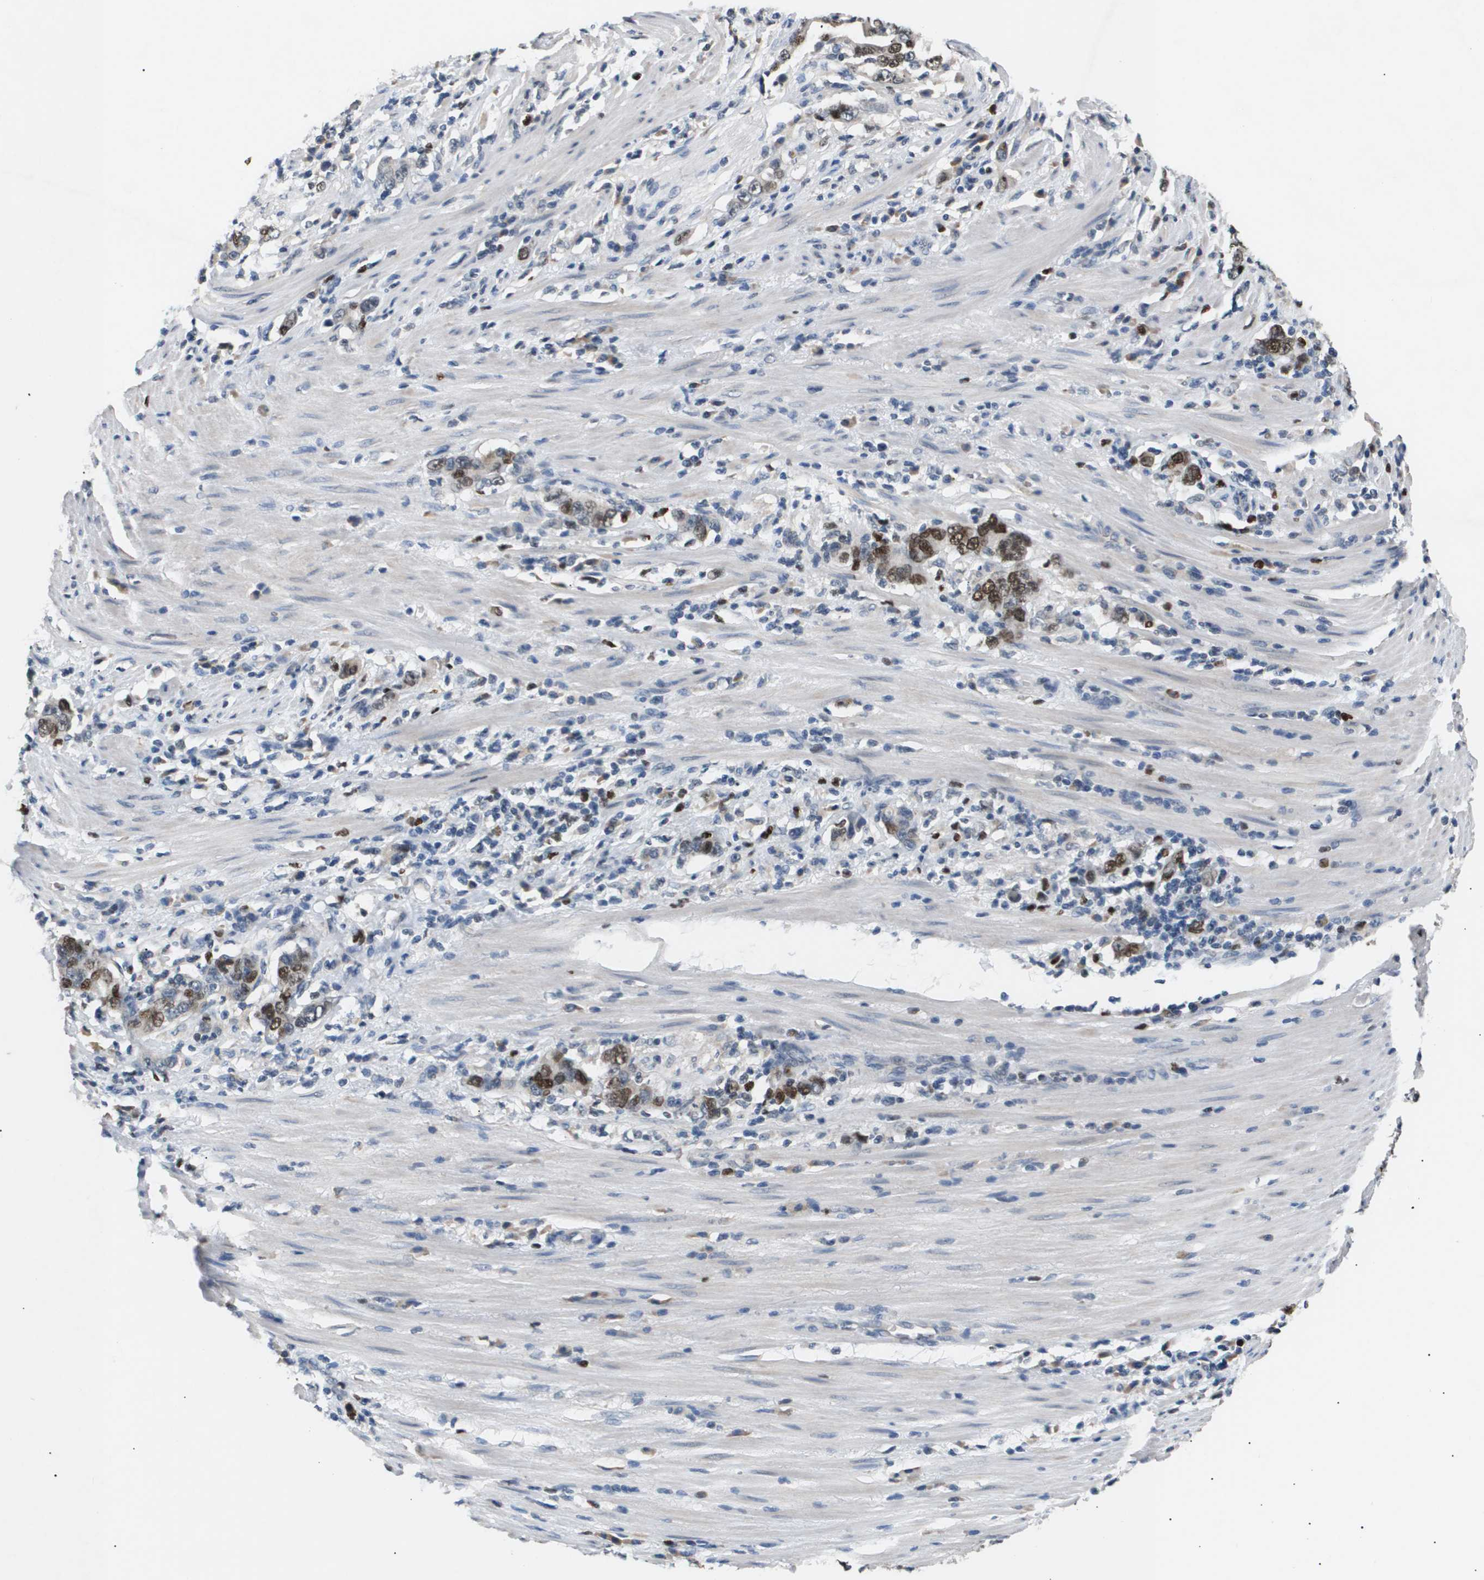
{"staining": {"intensity": "moderate", "quantity": "25%-75%", "location": "nuclear"}, "tissue": "stomach cancer", "cell_type": "Tumor cells", "image_type": "cancer", "snomed": [{"axis": "morphology", "description": "Adenocarcinoma, NOS"}, {"axis": "topography", "description": "Stomach, lower"}], "caption": "A brown stain shows moderate nuclear staining of a protein in human stomach cancer tumor cells. (Brightfield microscopy of DAB IHC at high magnification).", "gene": "ANAPC2", "patient": {"sex": "female", "age": 72}}